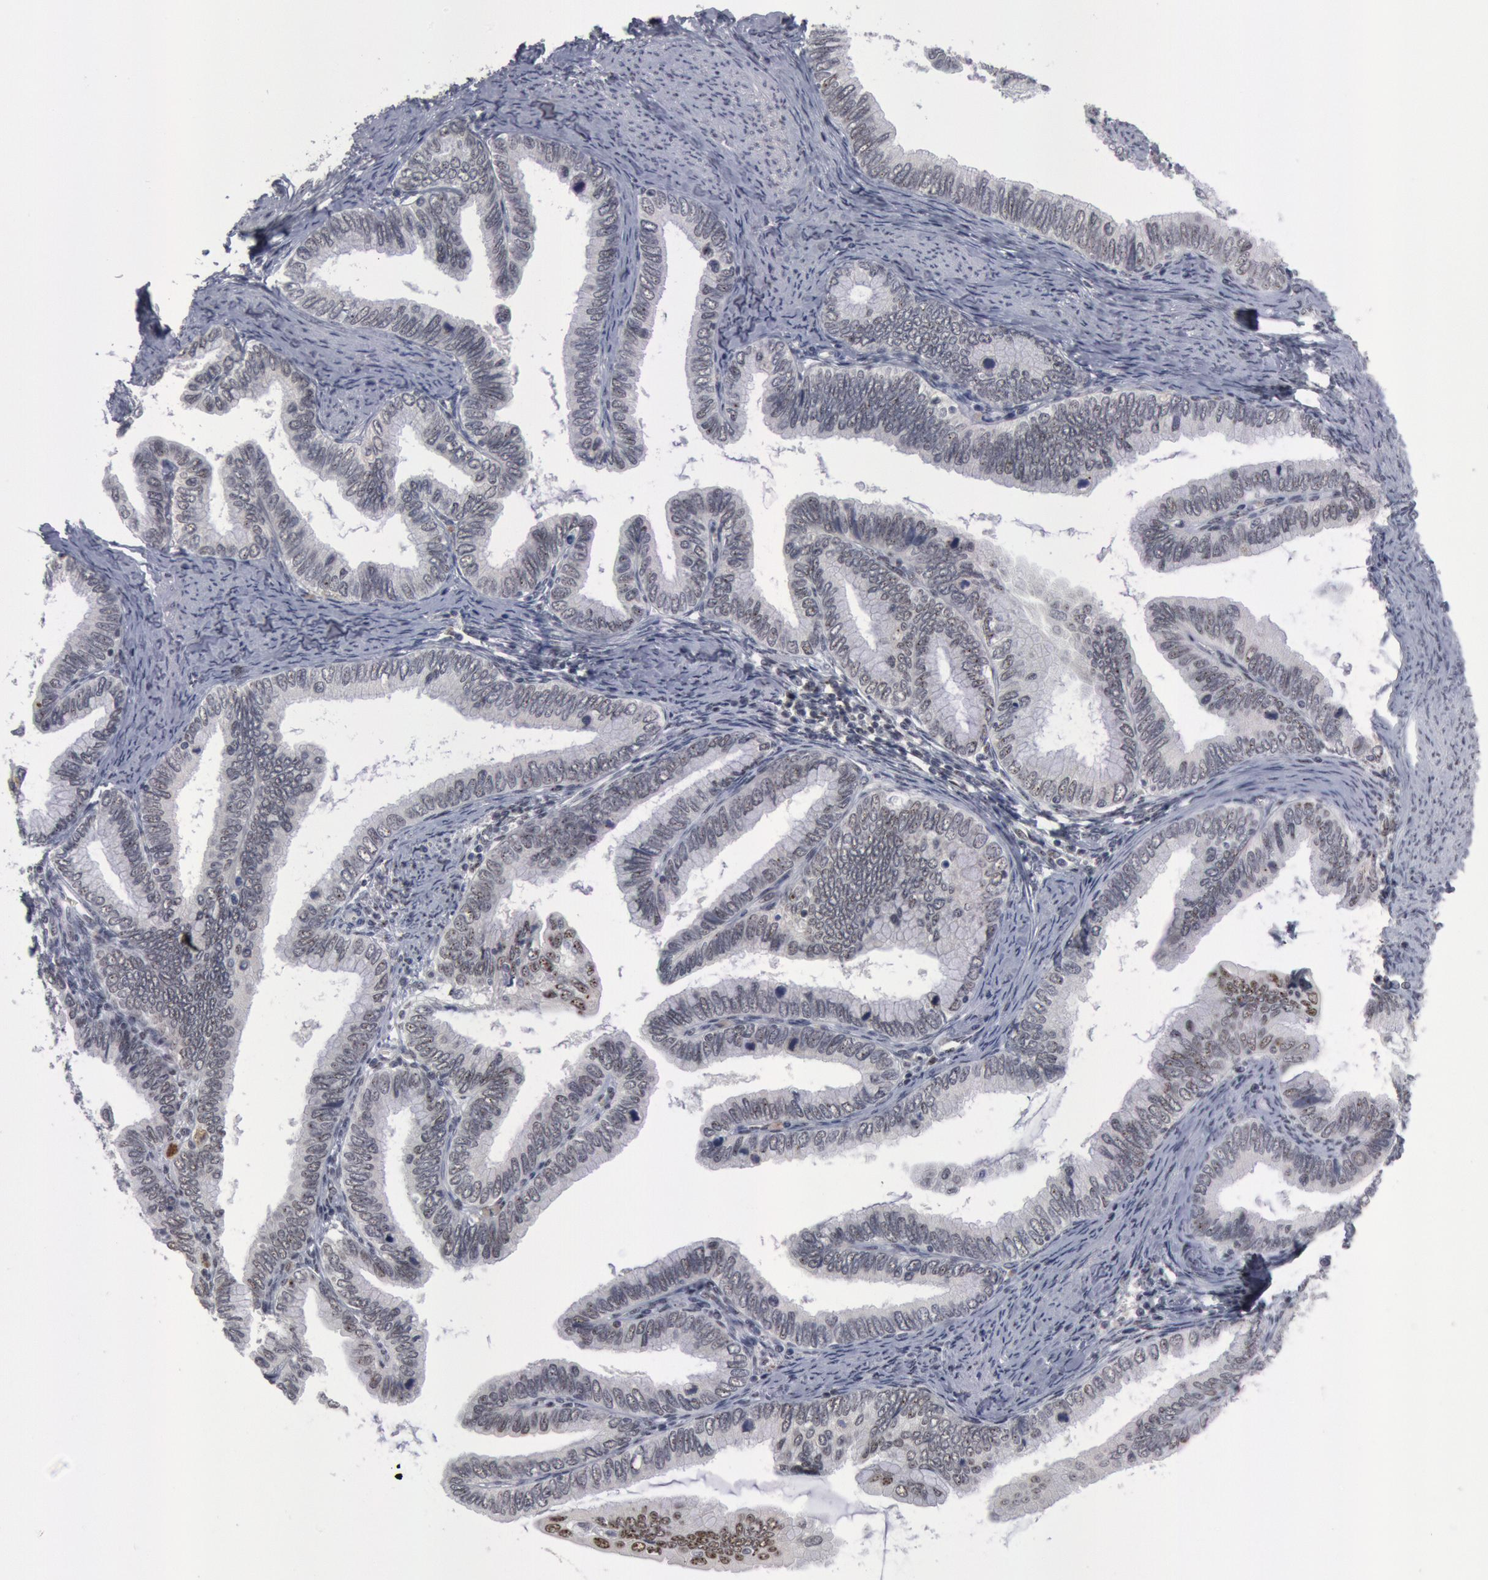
{"staining": {"intensity": "weak", "quantity": "<25%", "location": "nuclear"}, "tissue": "cervical cancer", "cell_type": "Tumor cells", "image_type": "cancer", "snomed": [{"axis": "morphology", "description": "Adenocarcinoma, NOS"}, {"axis": "topography", "description": "Cervix"}], "caption": "Tumor cells are negative for brown protein staining in cervical cancer (adenocarcinoma).", "gene": "FOXO1", "patient": {"sex": "female", "age": 49}}